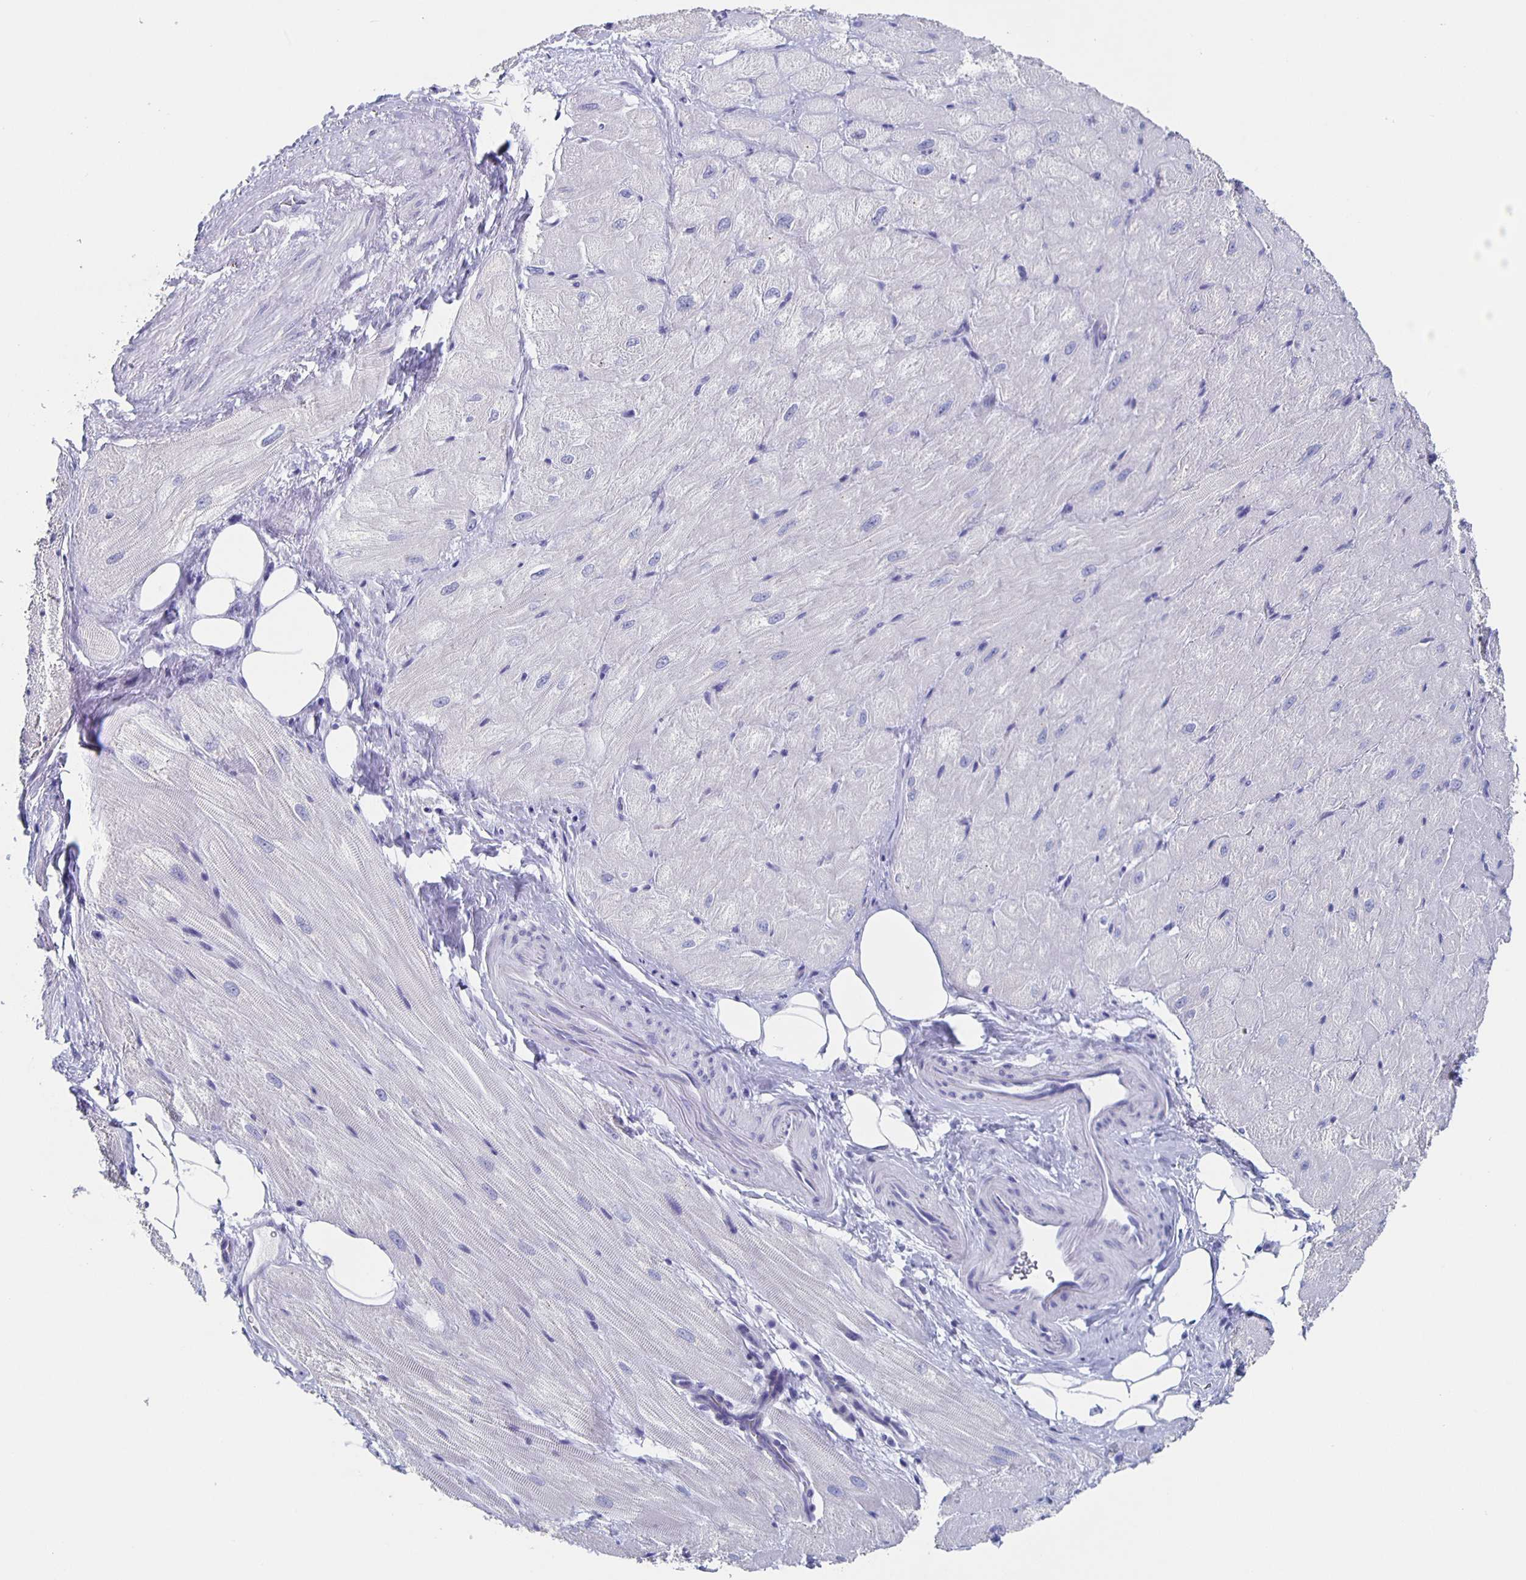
{"staining": {"intensity": "negative", "quantity": "none", "location": "none"}, "tissue": "heart muscle", "cell_type": "Cardiomyocytes", "image_type": "normal", "snomed": [{"axis": "morphology", "description": "Normal tissue, NOS"}, {"axis": "topography", "description": "Heart"}], "caption": "An IHC photomicrograph of unremarkable heart muscle is shown. There is no staining in cardiomyocytes of heart muscle. (DAB immunohistochemistry (IHC) with hematoxylin counter stain).", "gene": "SLC34A2", "patient": {"sex": "male", "age": 62}}